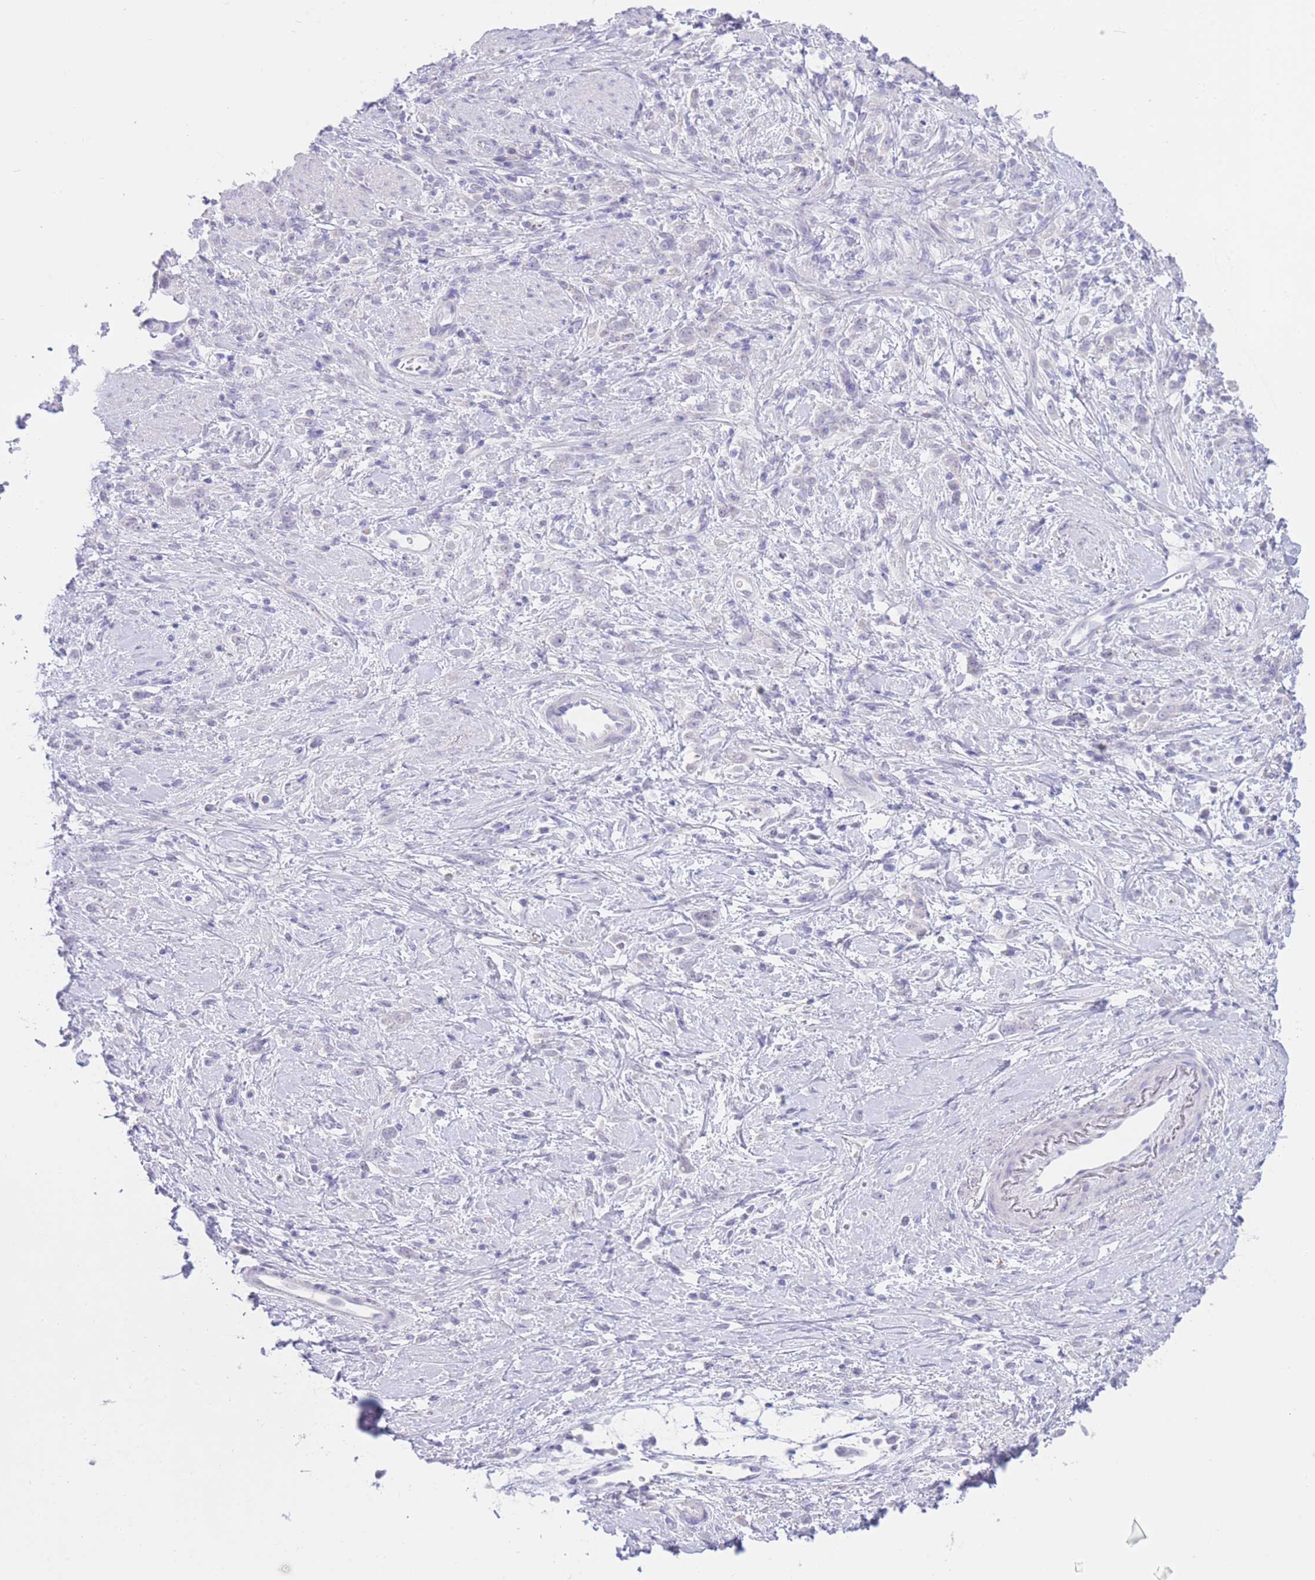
{"staining": {"intensity": "negative", "quantity": "none", "location": "none"}, "tissue": "stomach cancer", "cell_type": "Tumor cells", "image_type": "cancer", "snomed": [{"axis": "morphology", "description": "Adenocarcinoma, NOS"}, {"axis": "topography", "description": "Stomach"}], "caption": "Micrograph shows no significant protein expression in tumor cells of stomach cancer.", "gene": "ZNF212", "patient": {"sex": "female", "age": 60}}